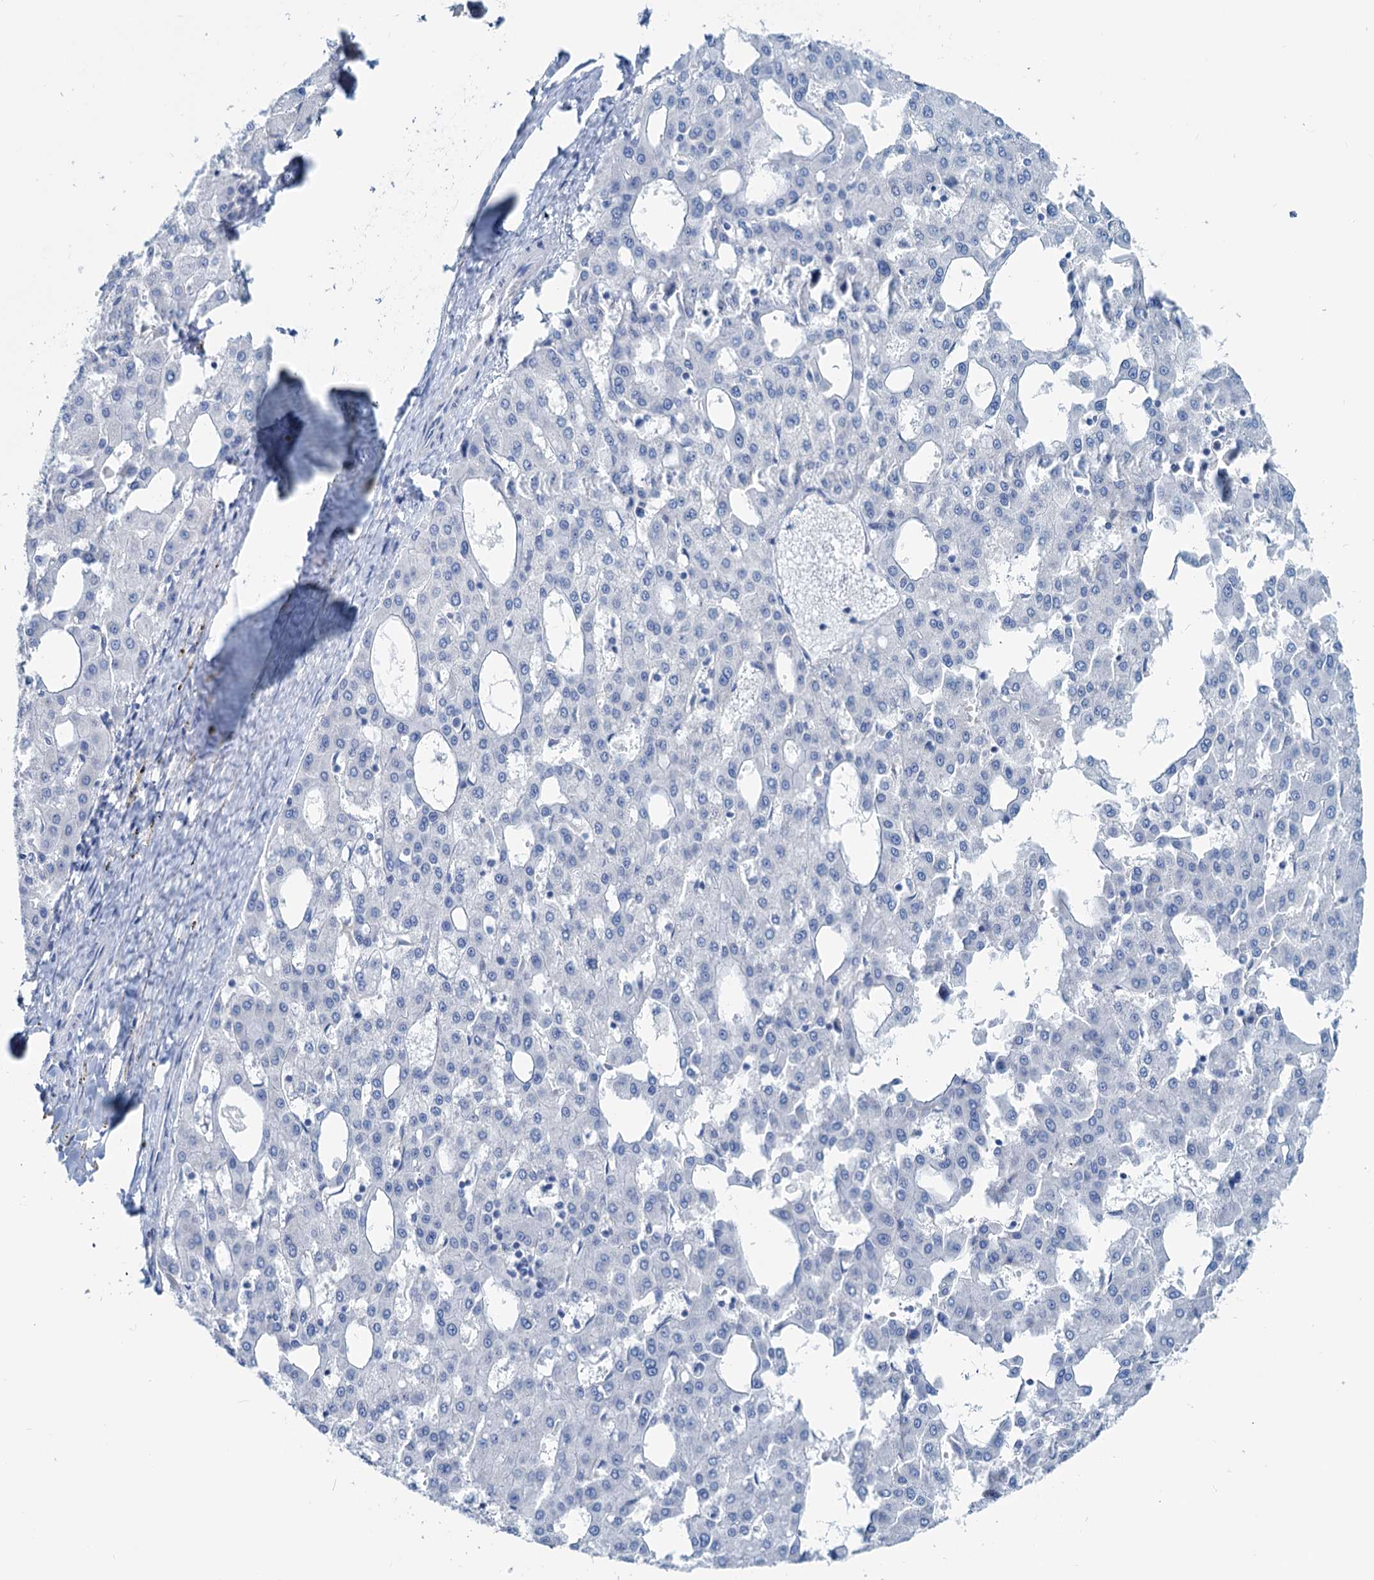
{"staining": {"intensity": "negative", "quantity": "none", "location": "none"}, "tissue": "liver cancer", "cell_type": "Tumor cells", "image_type": "cancer", "snomed": [{"axis": "morphology", "description": "Carcinoma, Hepatocellular, NOS"}, {"axis": "topography", "description": "Liver"}], "caption": "High magnification brightfield microscopy of liver hepatocellular carcinoma stained with DAB (brown) and counterstained with hematoxylin (blue): tumor cells show no significant positivity.", "gene": "SLC1A3", "patient": {"sex": "male", "age": 47}}